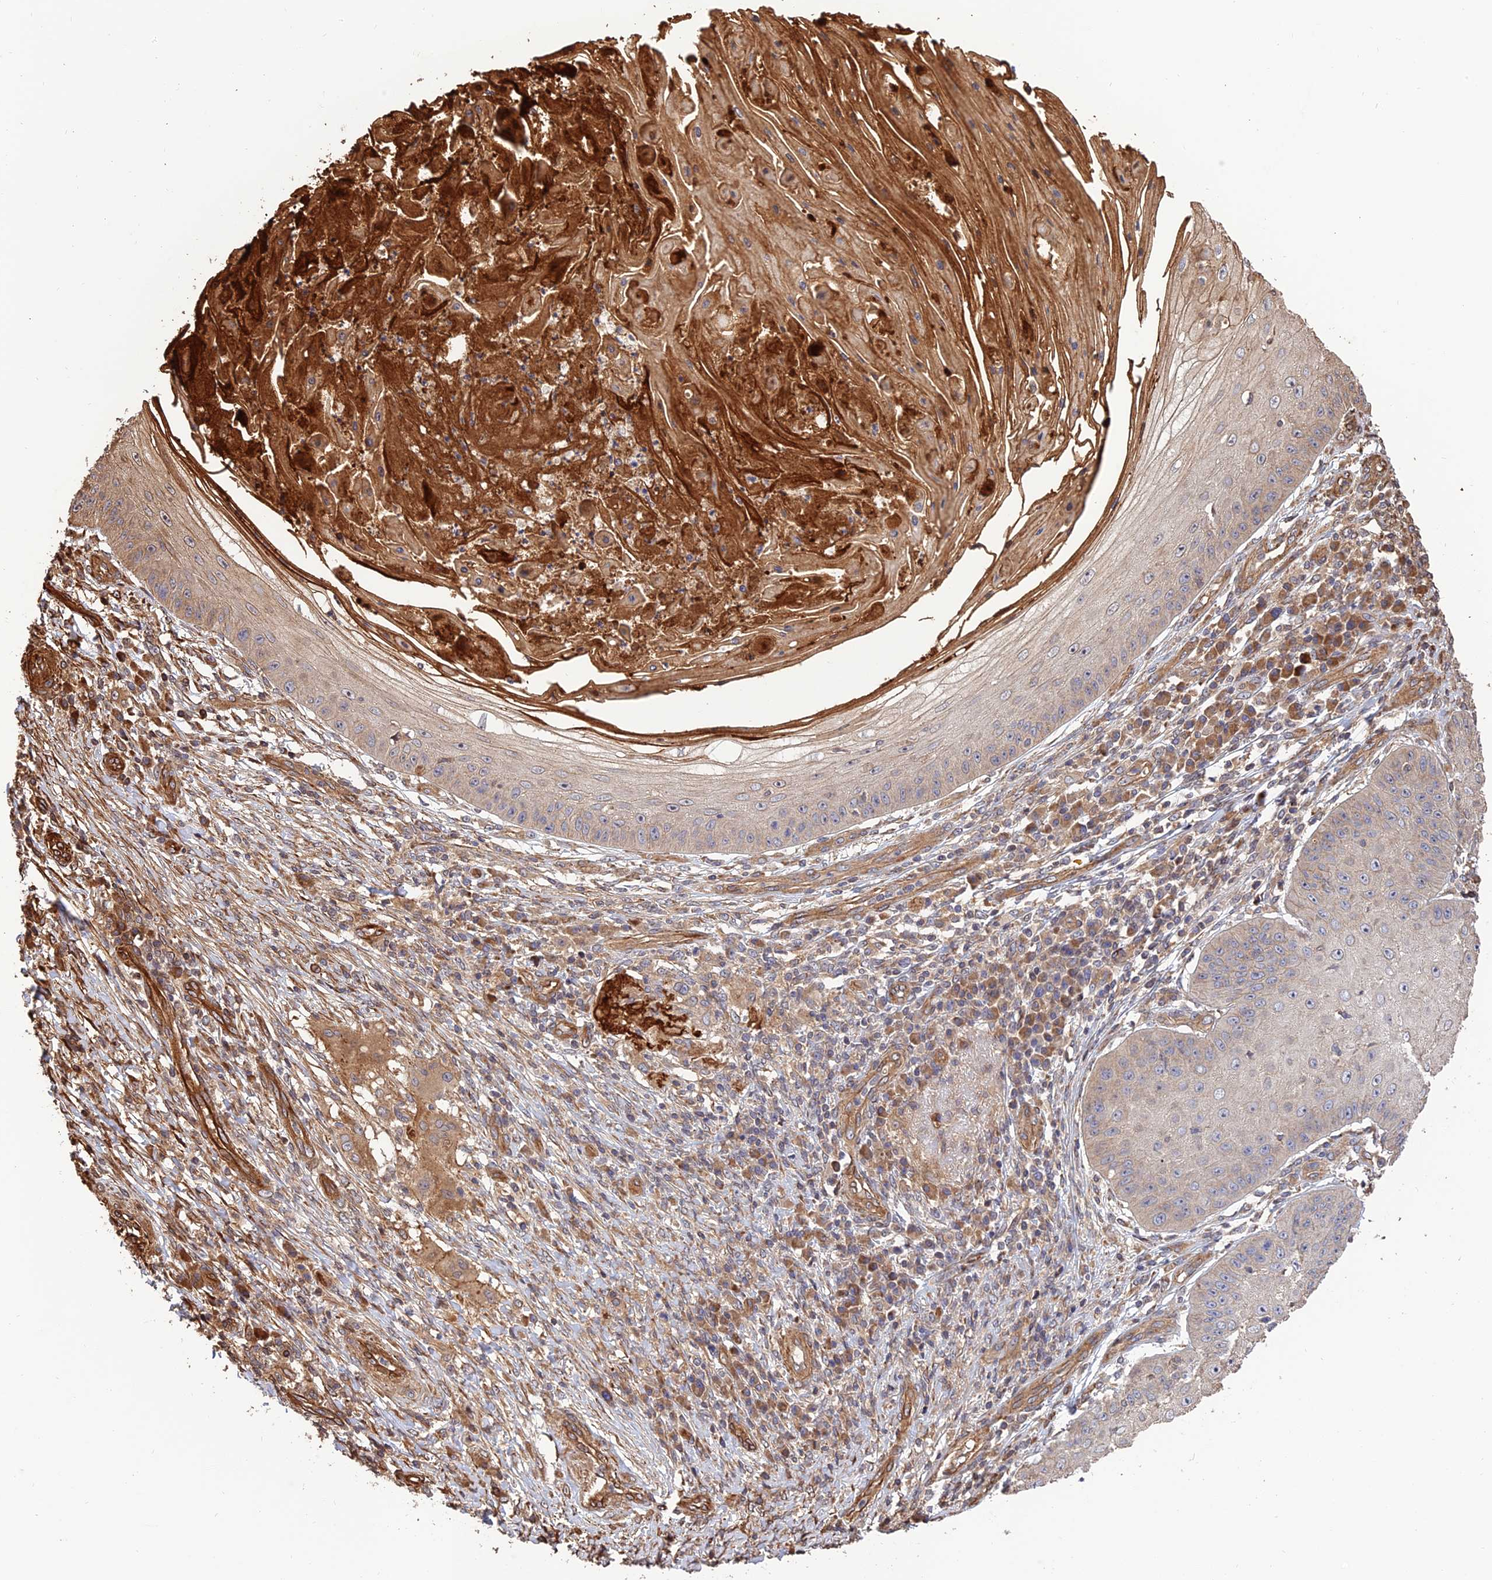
{"staining": {"intensity": "weak", "quantity": "25%-75%", "location": "cytoplasmic/membranous"}, "tissue": "skin cancer", "cell_type": "Tumor cells", "image_type": "cancer", "snomed": [{"axis": "morphology", "description": "Squamous cell carcinoma, NOS"}, {"axis": "topography", "description": "Skin"}], "caption": "Protein expression analysis of skin cancer (squamous cell carcinoma) shows weak cytoplasmic/membranous staining in approximately 25%-75% of tumor cells.", "gene": "CREBL2", "patient": {"sex": "male", "age": 70}}